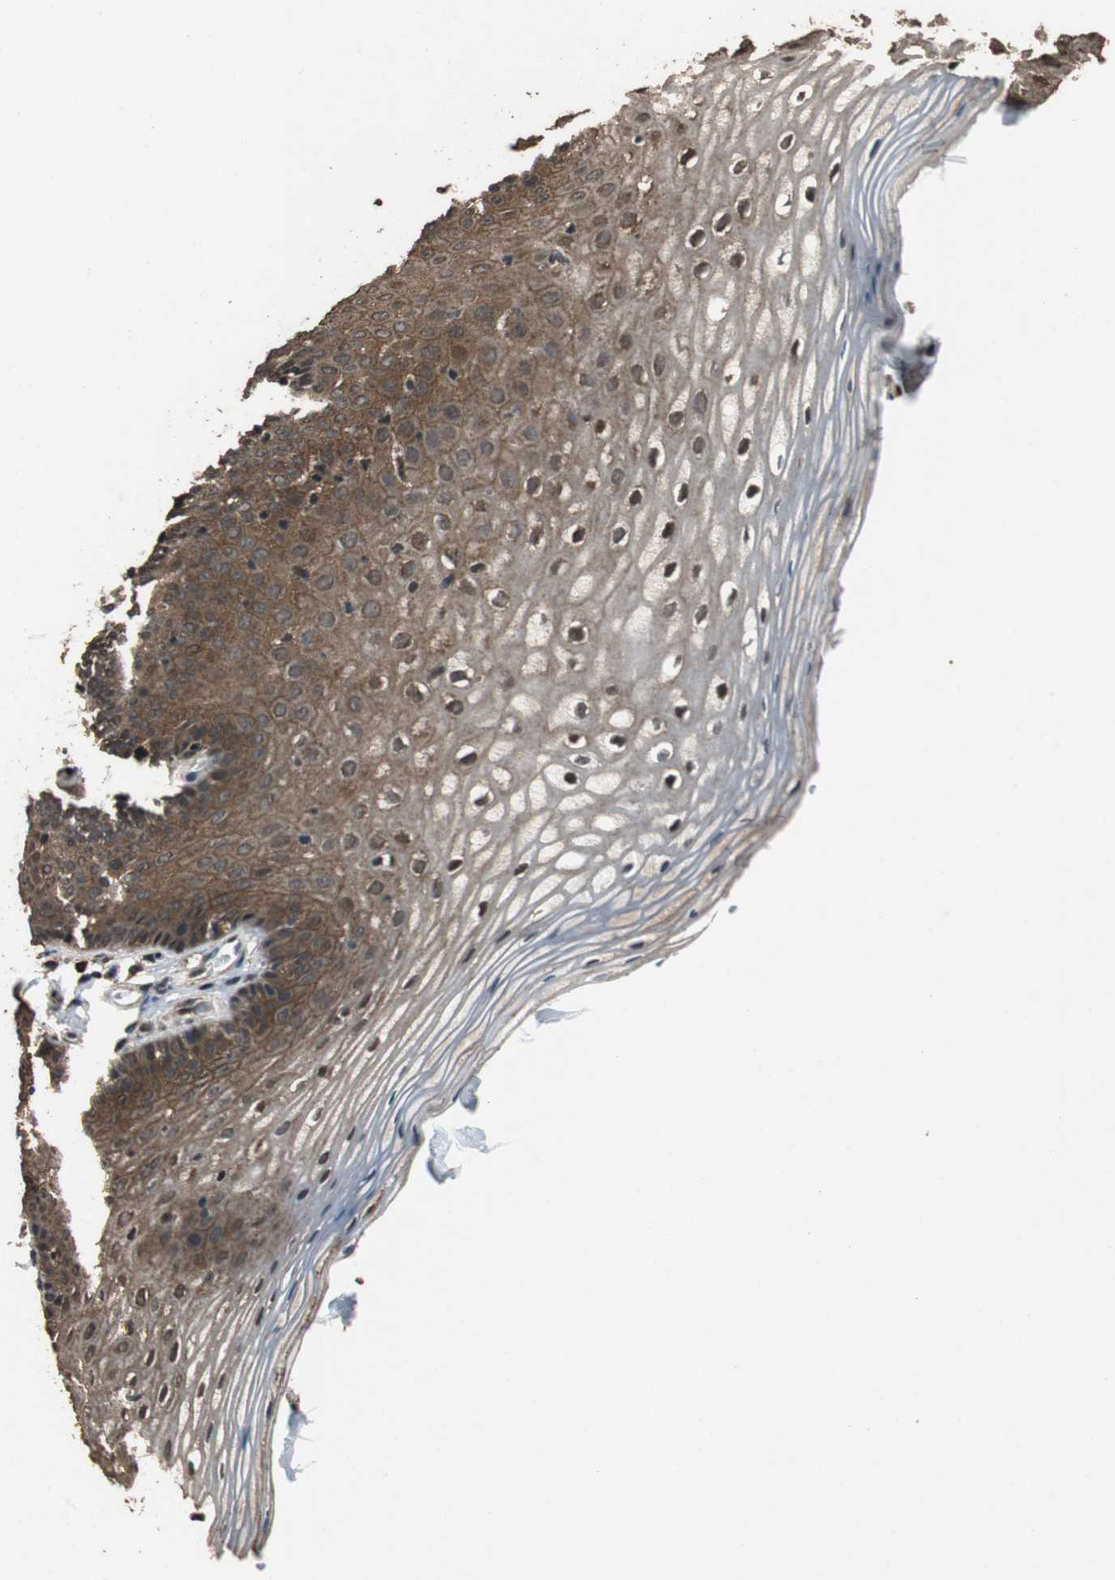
{"staining": {"intensity": "strong", "quantity": ">75%", "location": "cytoplasmic/membranous,nuclear"}, "tissue": "vagina", "cell_type": "Squamous epithelial cells", "image_type": "normal", "snomed": [{"axis": "morphology", "description": "Normal tissue, NOS"}, {"axis": "topography", "description": "Vagina"}], "caption": "About >75% of squamous epithelial cells in benign human vagina reveal strong cytoplasmic/membranous,nuclear protein expression as visualized by brown immunohistochemical staining.", "gene": "ZNF18", "patient": {"sex": "female", "age": 55}}